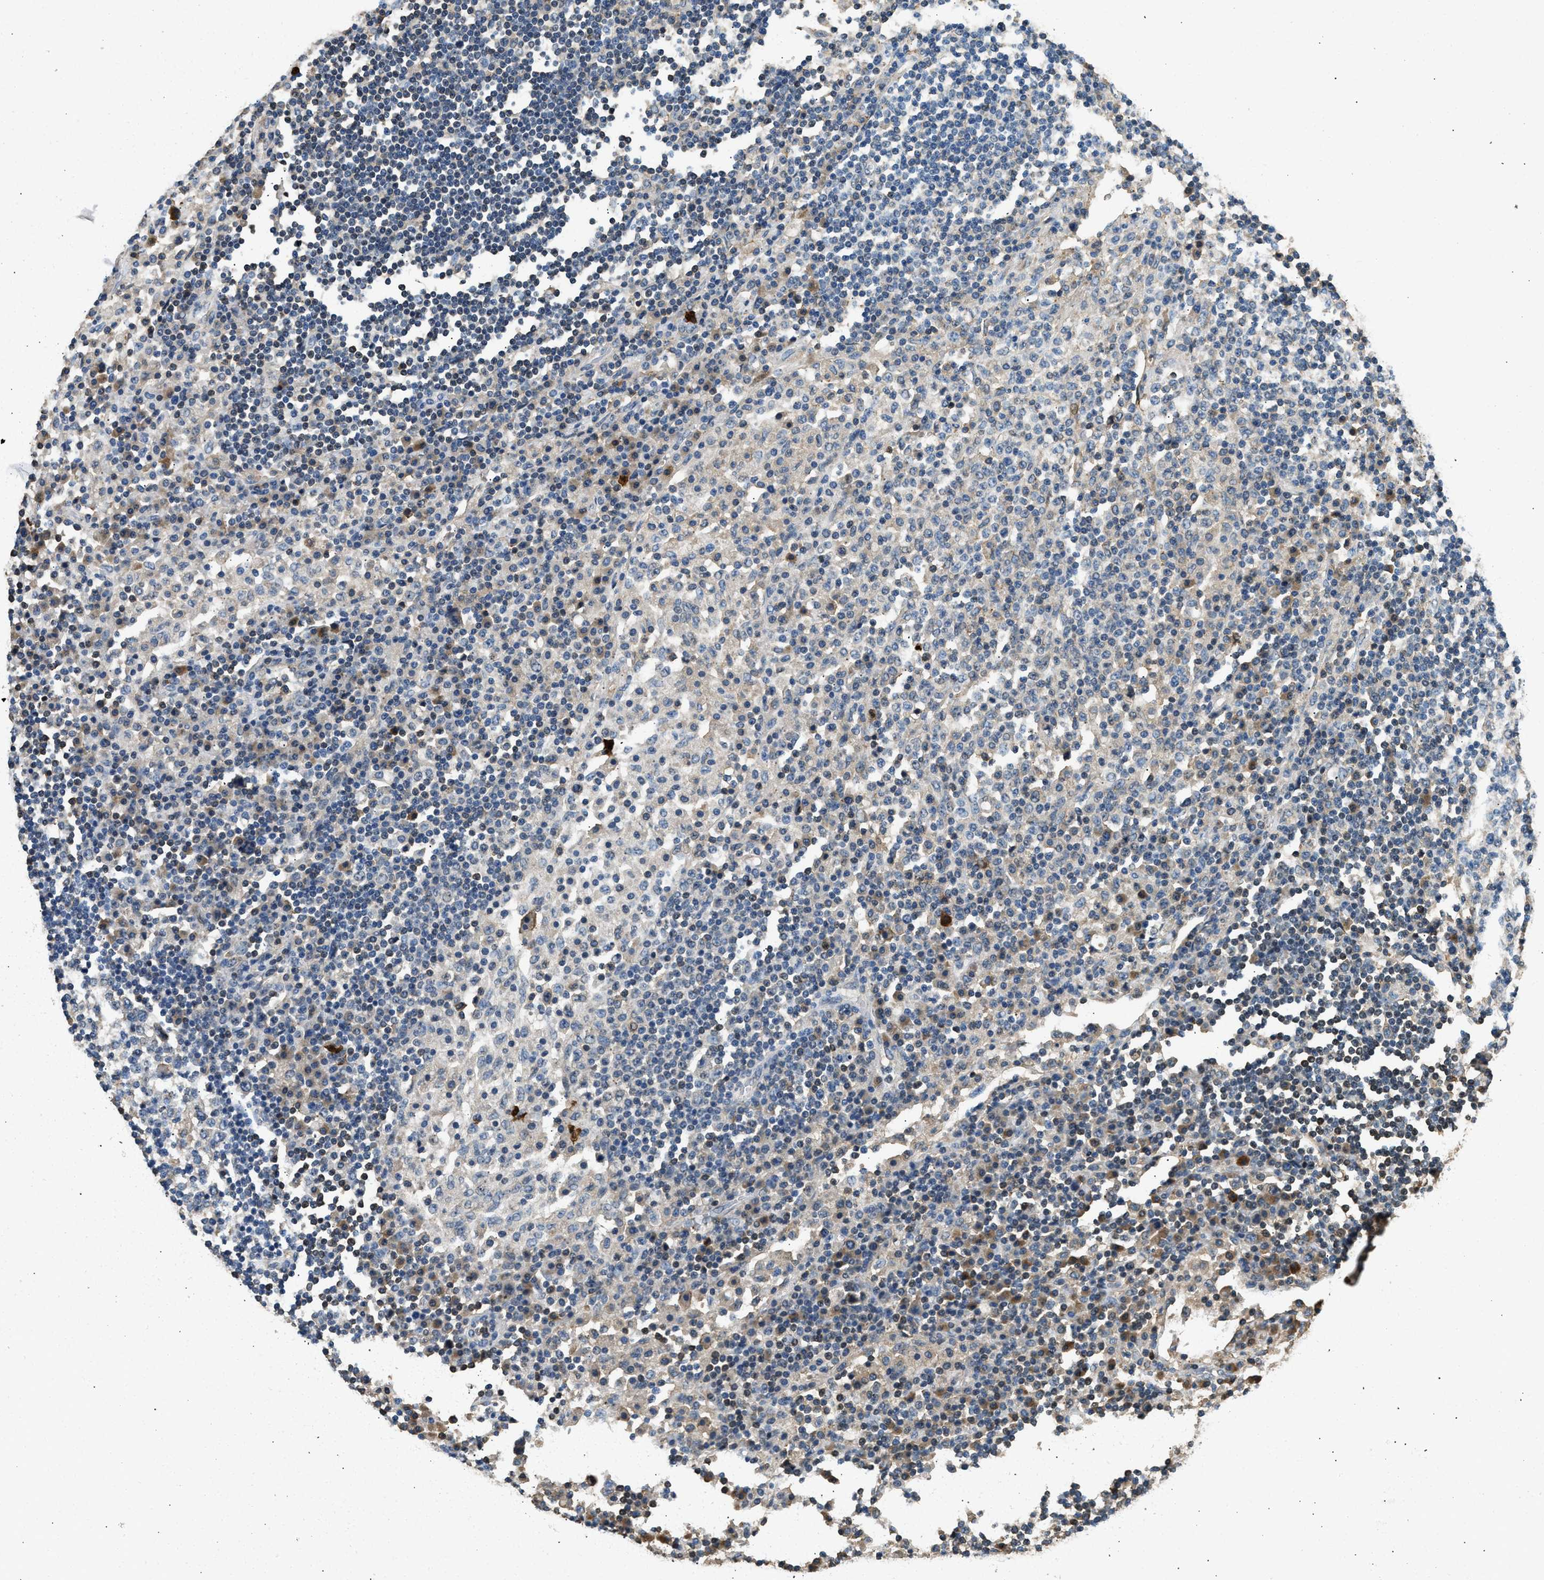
{"staining": {"intensity": "negative", "quantity": "none", "location": "none"}, "tissue": "lymph node", "cell_type": "Germinal center cells", "image_type": "normal", "snomed": [{"axis": "morphology", "description": "Normal tissue, NOS"}, {"axis": "topography", "description": "Lymph node"}], "caption": "High magnification brightfield microscopy of unremarkable lymph node stained with DAB (brown) and counterstained with hematoxylin (blue): germinal center cells show no significant expression.", "gene": "ANXA3", "patient": {"sex": "female", "age": 53}}